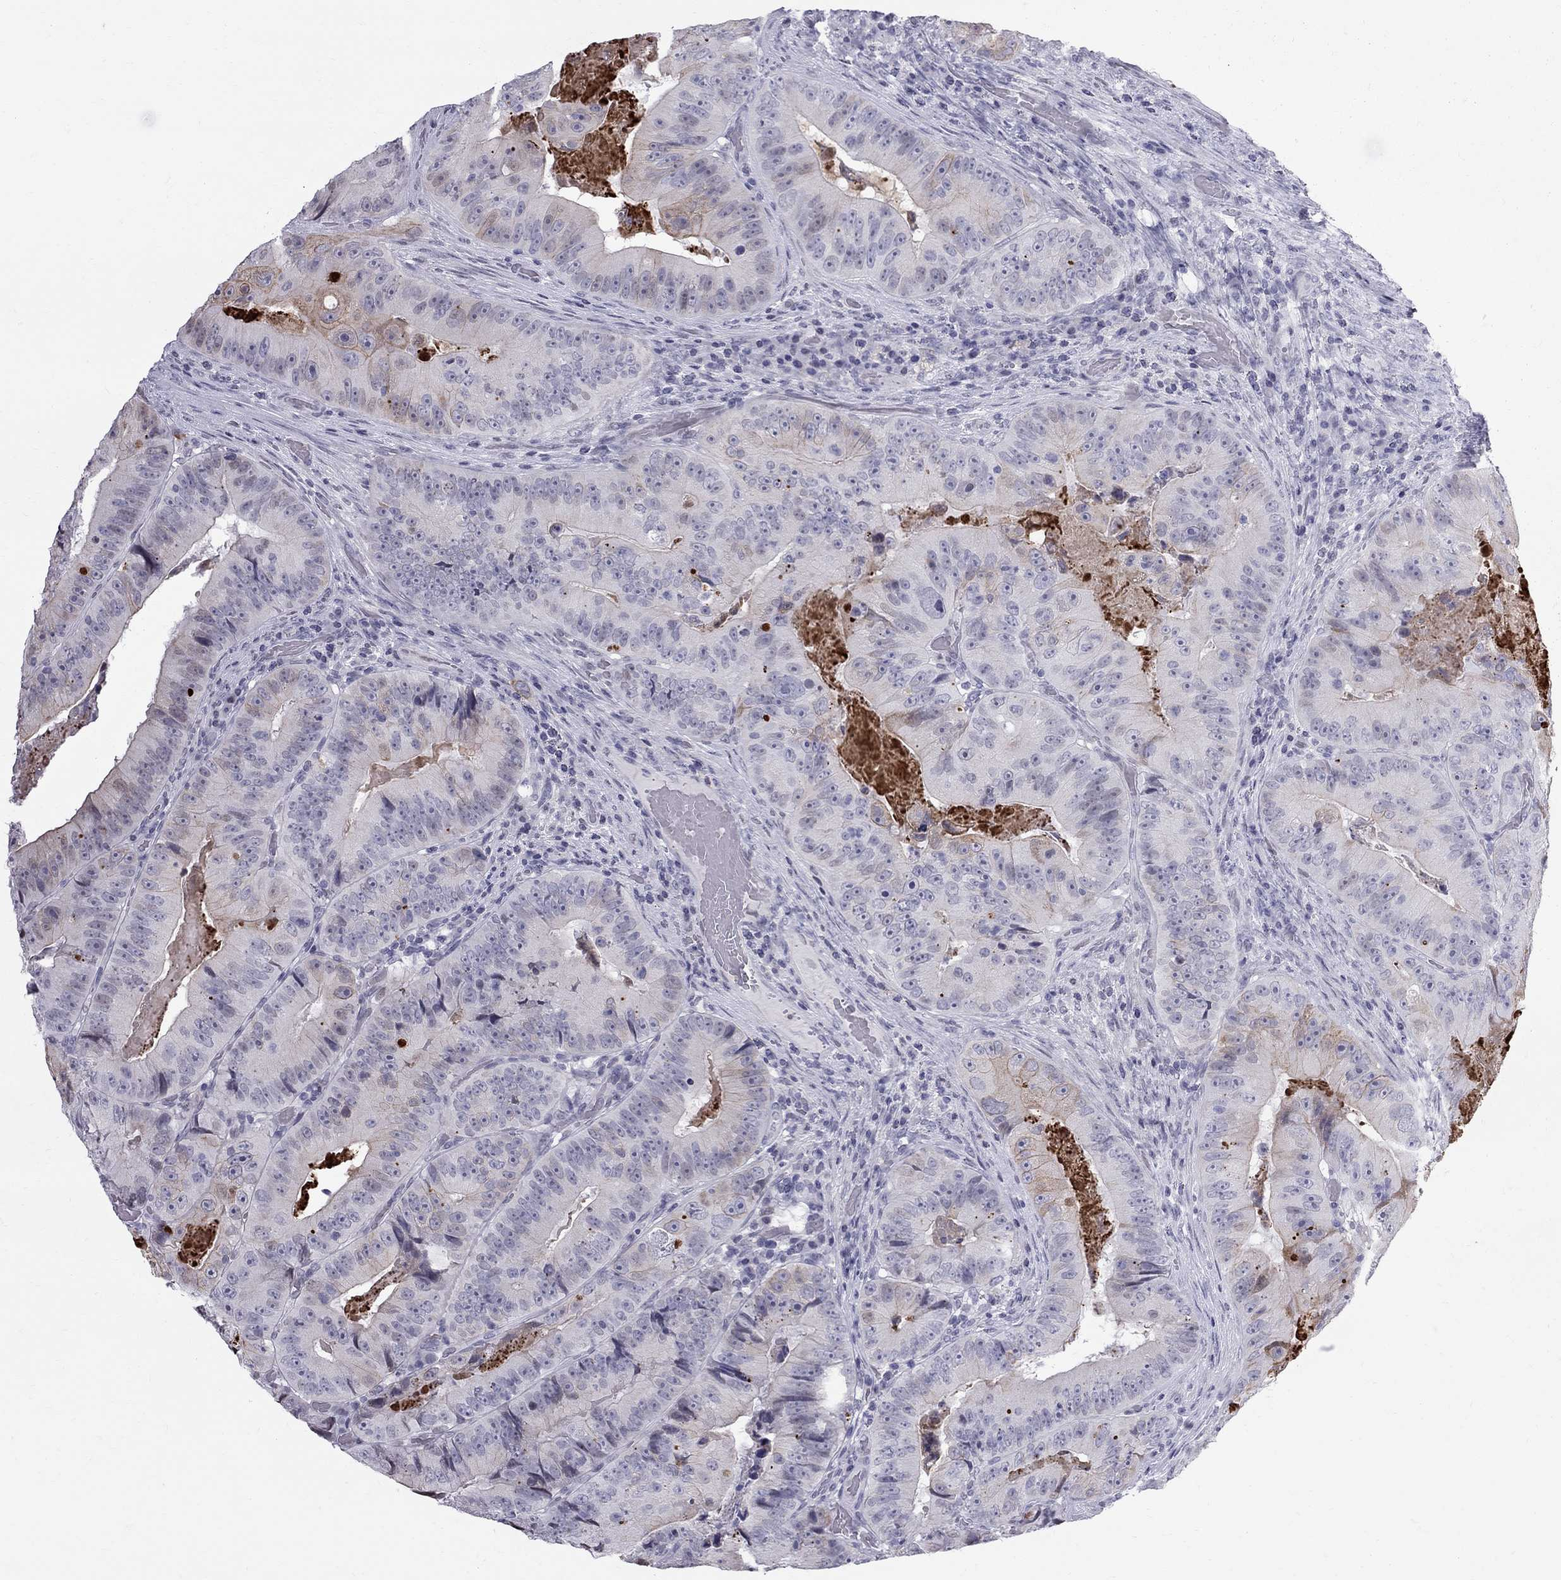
{"staining": {"intensity": "moderate", "quantity": "<25%", "location": "cytoplasmic/membranous"}, "tissue": "colorectal cancer", "cell_type": "Tumor cells", "image_type": "cancer", "snomed": [{"axis": "morphology", "description": "Adenocarcinoma, NOS"}, {"axis": "topography", "description": "Colon"}], "caption": "Approximately <25% of tumor cells in colorectal cancer reveal moderate cytoplasmic/membranous protein expression as visualized by brown immunohistochemical staining.", "gene": "MUC15", "patient": {"sex": "female", "age": 86}}